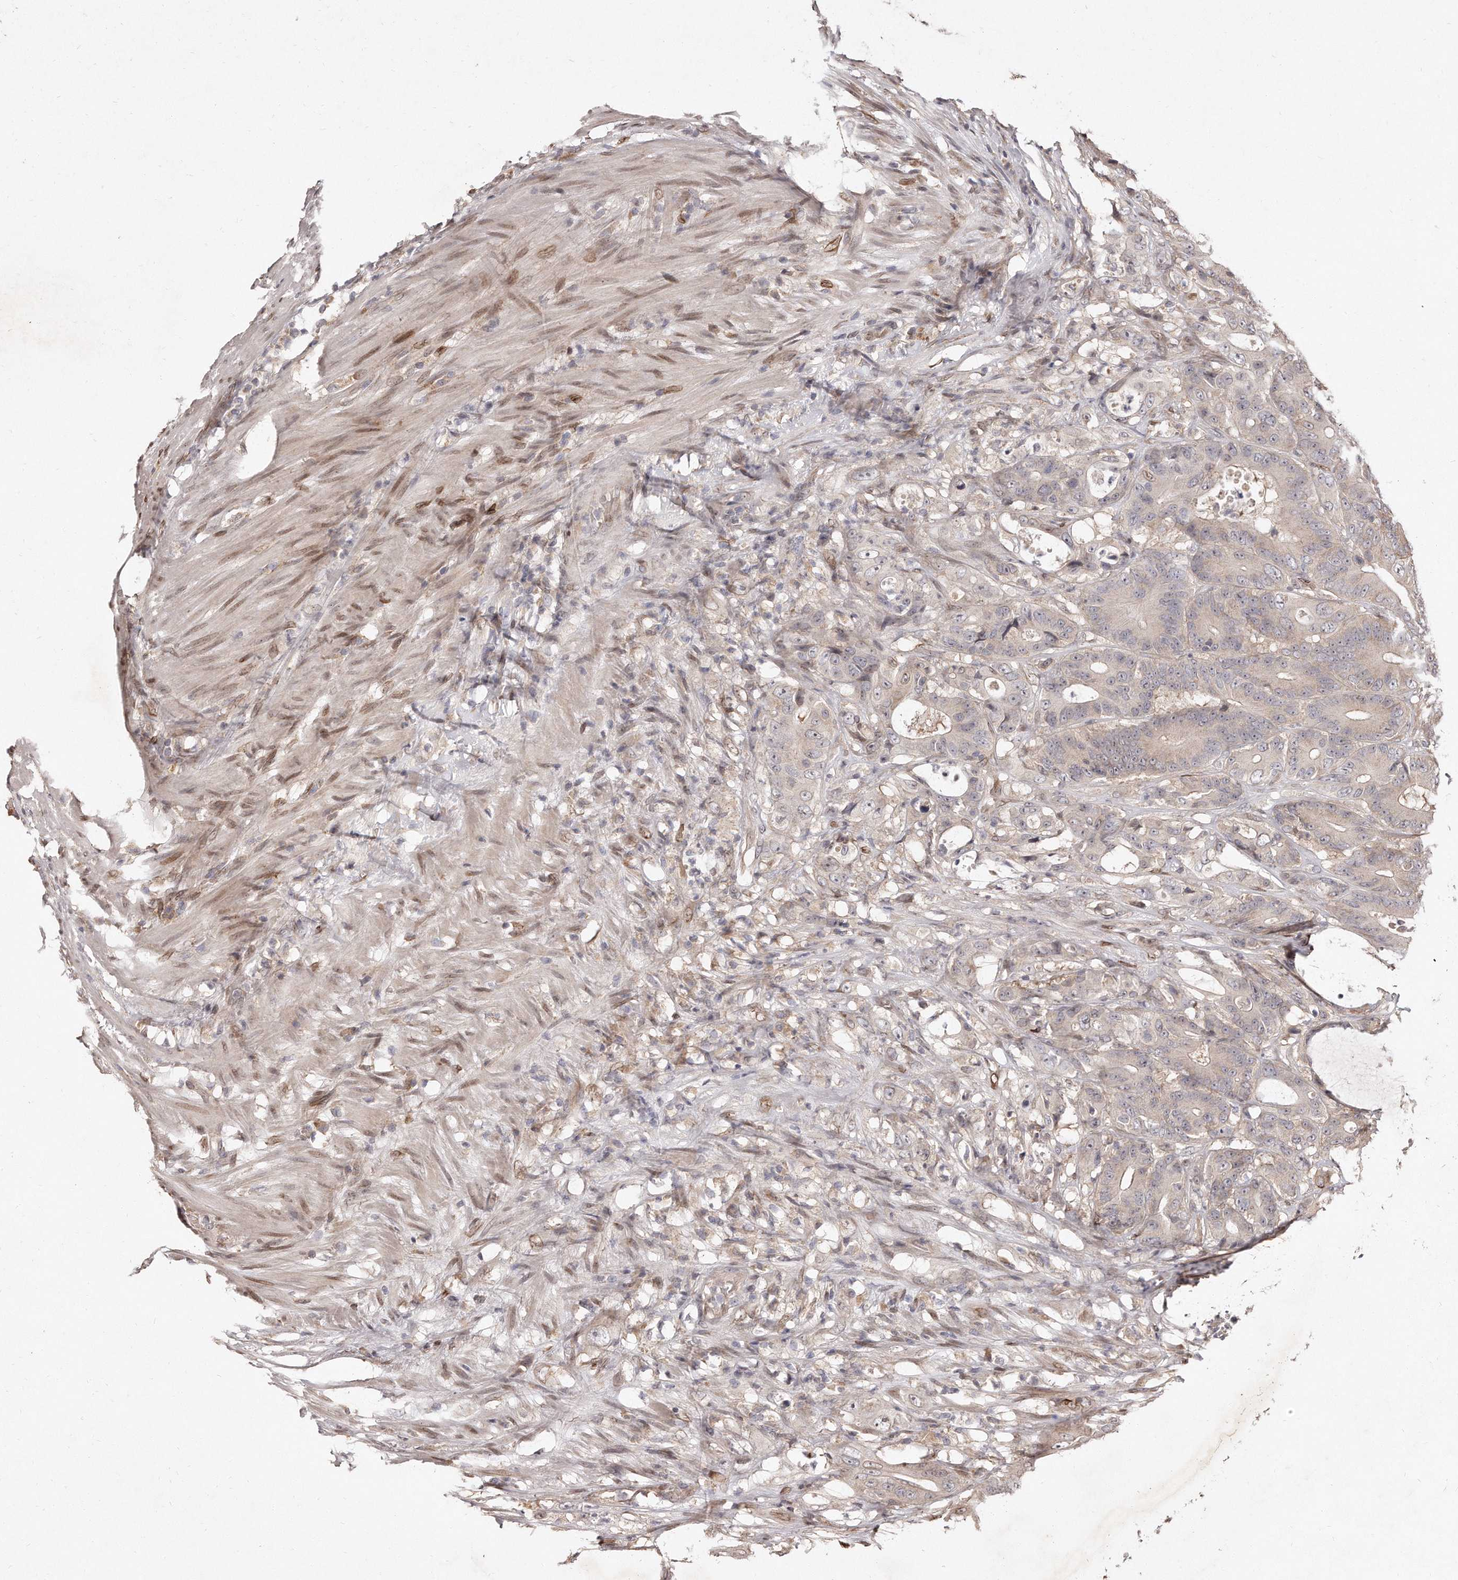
{"staining": {"intensity": "weak", "quantity": "25%-75%", "location": "cytoplasmic/membranous"}, "tissue": "colorectal cancer", "cell_type": "Tumor cells", "image_type": "cancer", "snomed": [{"axis": "morphology", "description": "Adenocarcinoma, NOS"}, {"axis": "topography", "description": "Colon"}], "caption": "Weak cytoplasmic/membranous protein positivity is present in about 25%-75% of tumor cells in colorectal cancer (adenocarcinoma).", "gene": "HASPIN", "patient": {"sex": "male", "age": 83}}